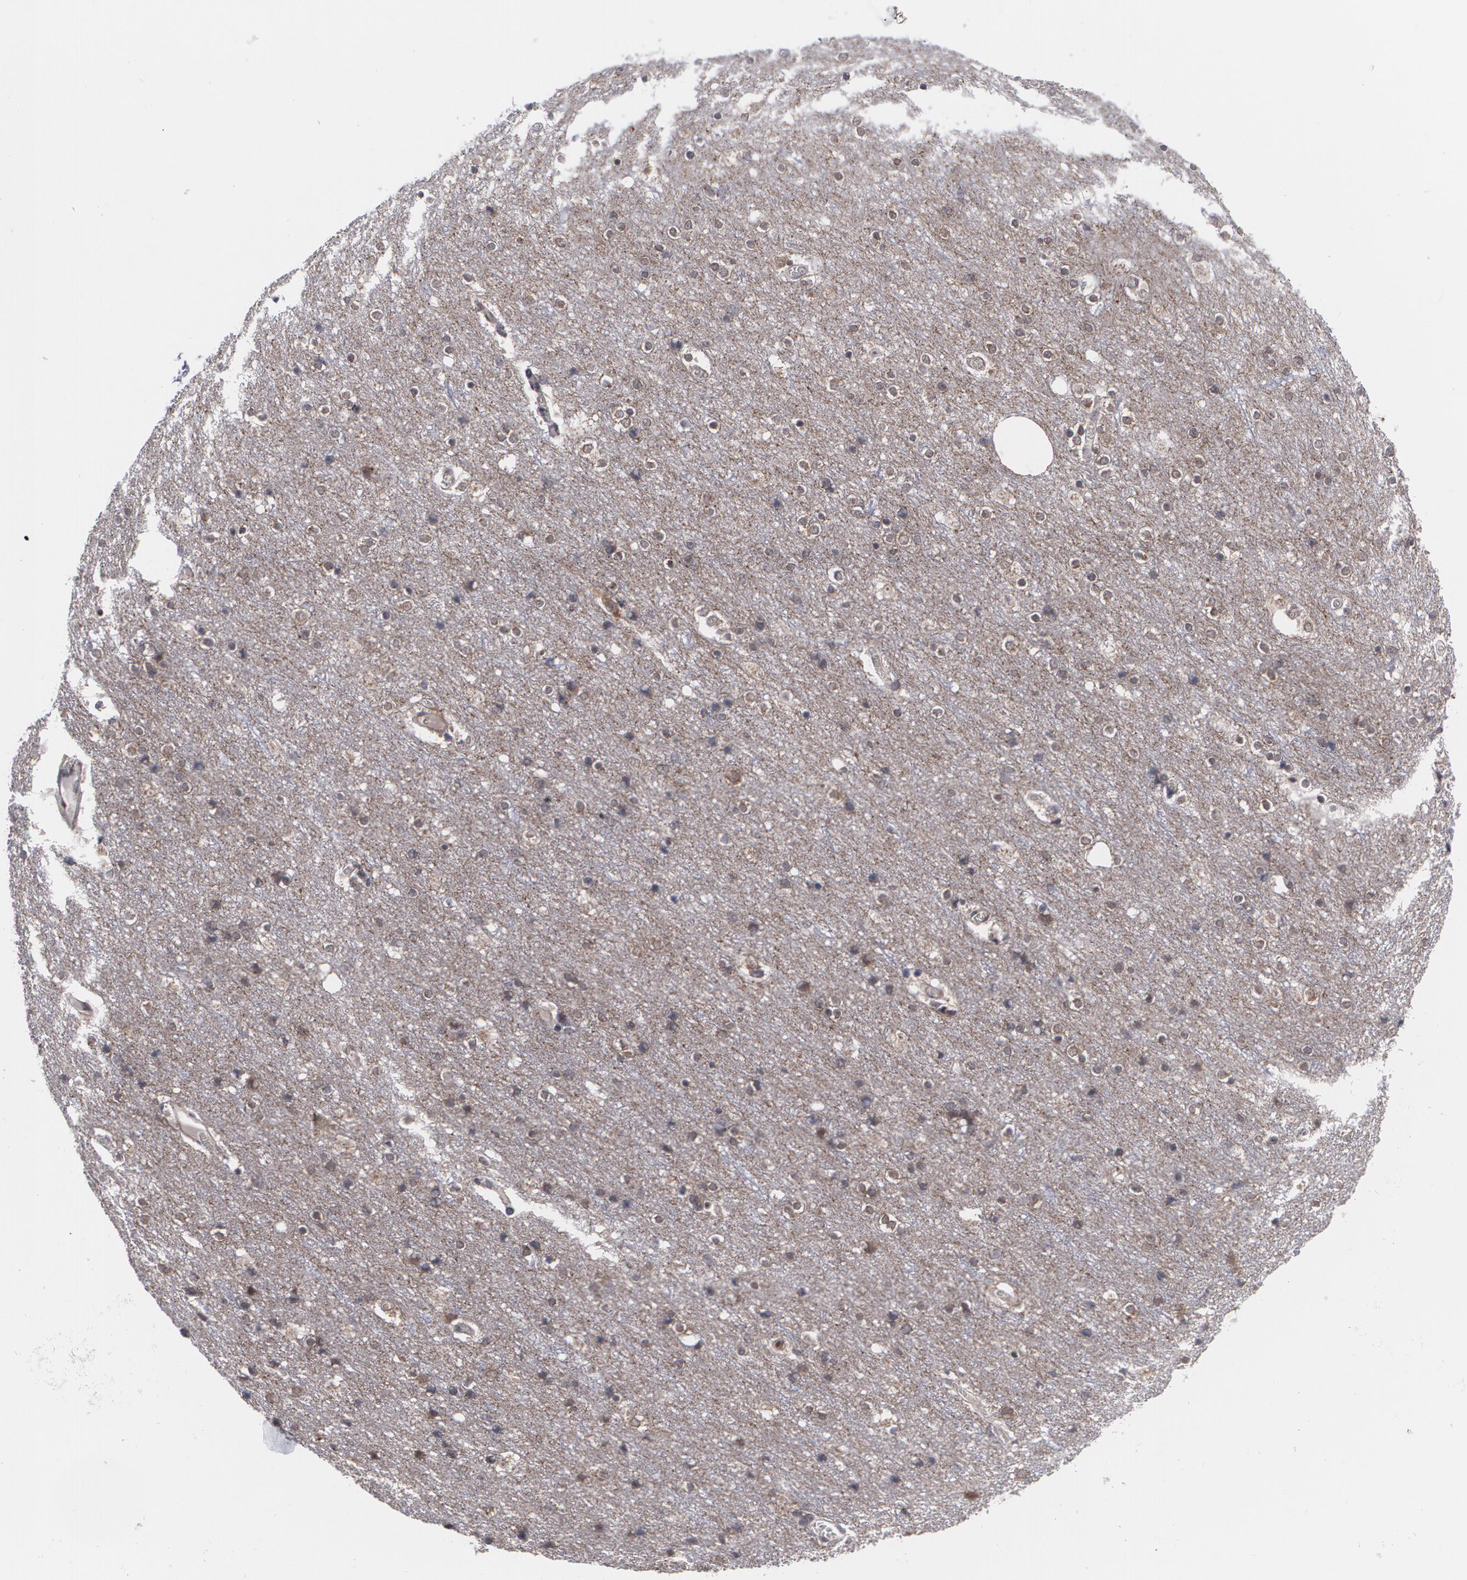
{"staining": {"intensity": "negative", "quantity": "none", "location": "none"}, "tissue": "cerebral cortex", "cell_type": "Endothelial cells", "image_type": "normal", "snomed": [{"axis": "morphology", "description": "Normal tissue, NOS"}, {"axis": "topography", "description": "Cerebral cortex"}], "caption": "This is an IHC image of benign cerebral cortex. There is no positivity in endothelial cells.", "gene": "BMP6", "patient": {"sex": "female", "age": 54}}